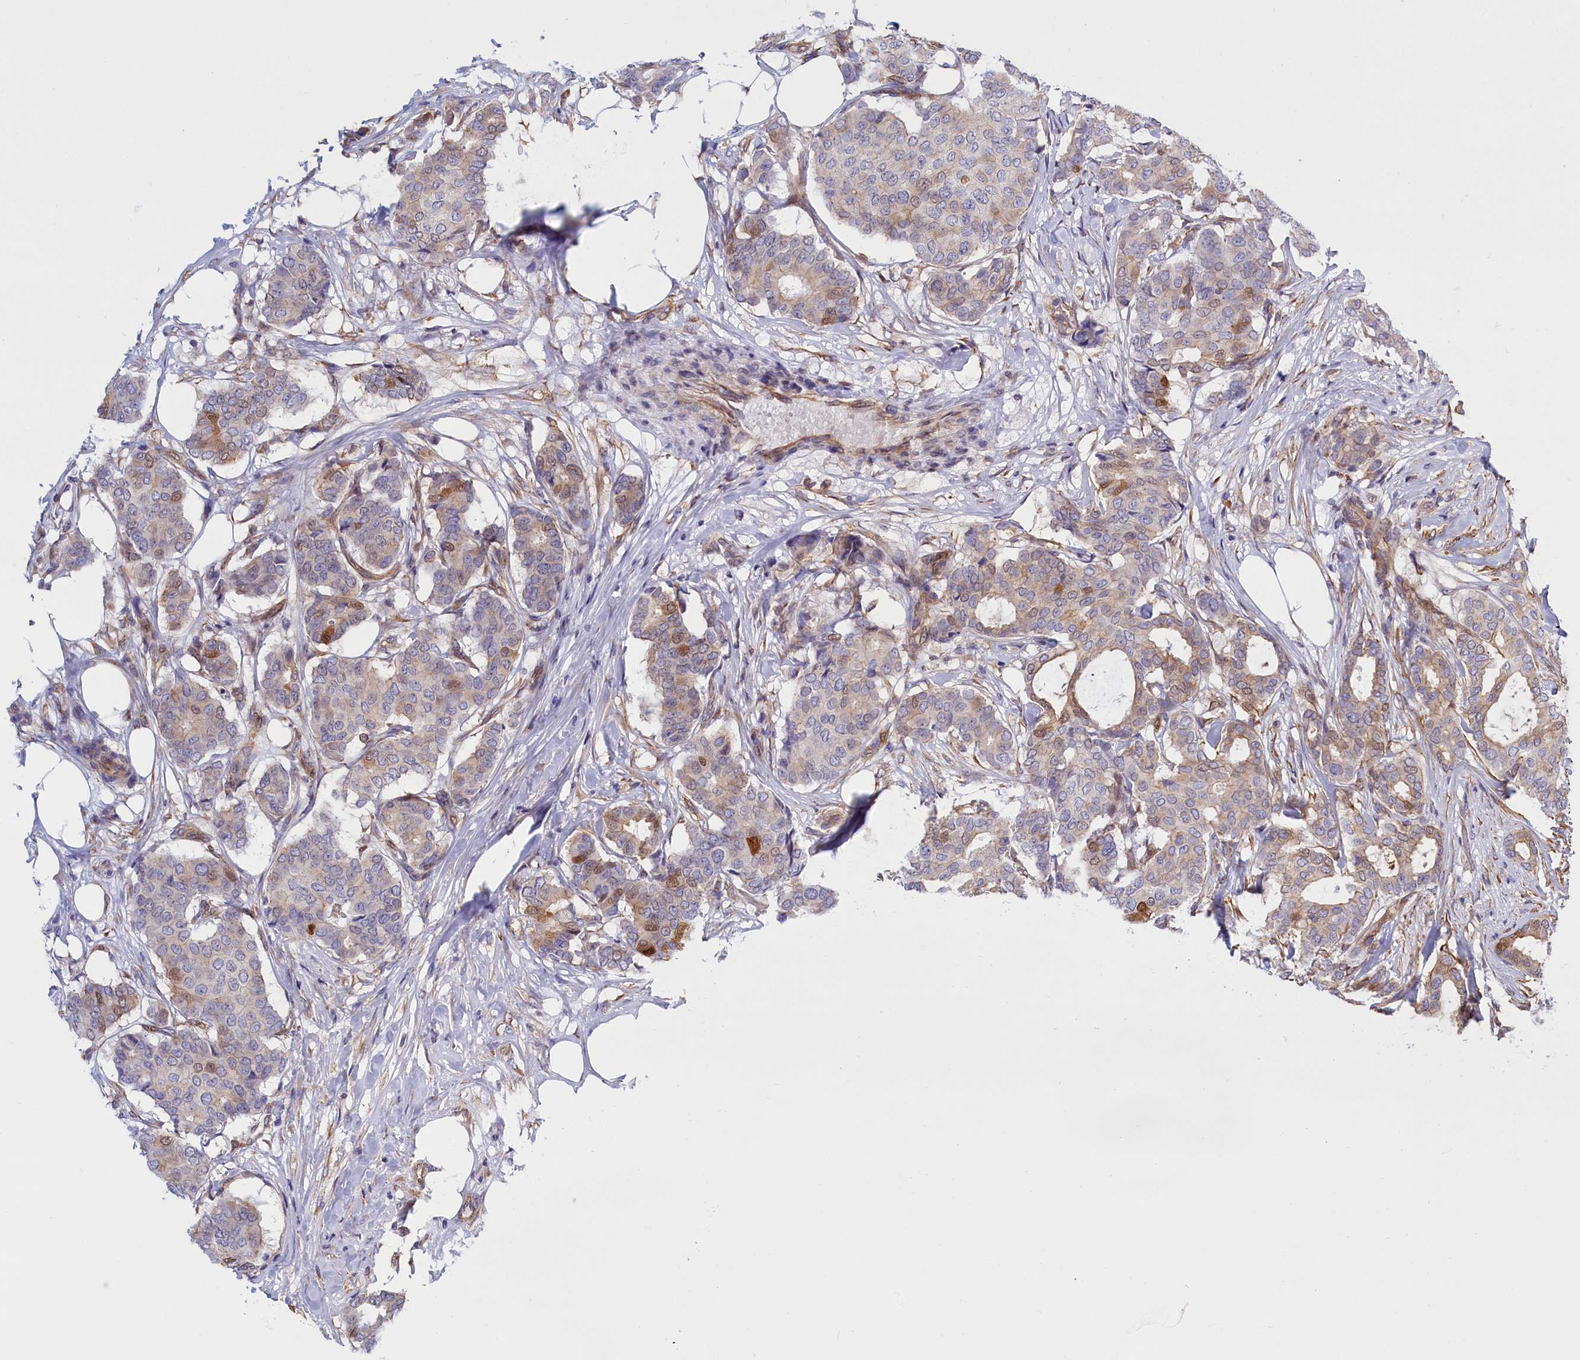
{"staining": {"intensity": "moderate", "quantity": "<25%", "location": "nuclear"}, "tissue": "breast cancer", "cell_type": "Tumor cells", "image_type": "cancer", "snomed": [{"axis": "morphology", "description": "Duct carcinoma"}, {"axis": "topography", "description": "Breast"}], "caption": "Tumor cells exhibit moderate nuclear positivity in approximately <25% of cells in infiltrating ductal carcinoma (breast).", "gene": "ABCC12", "patient": {"sex": "female", "age": 75}}